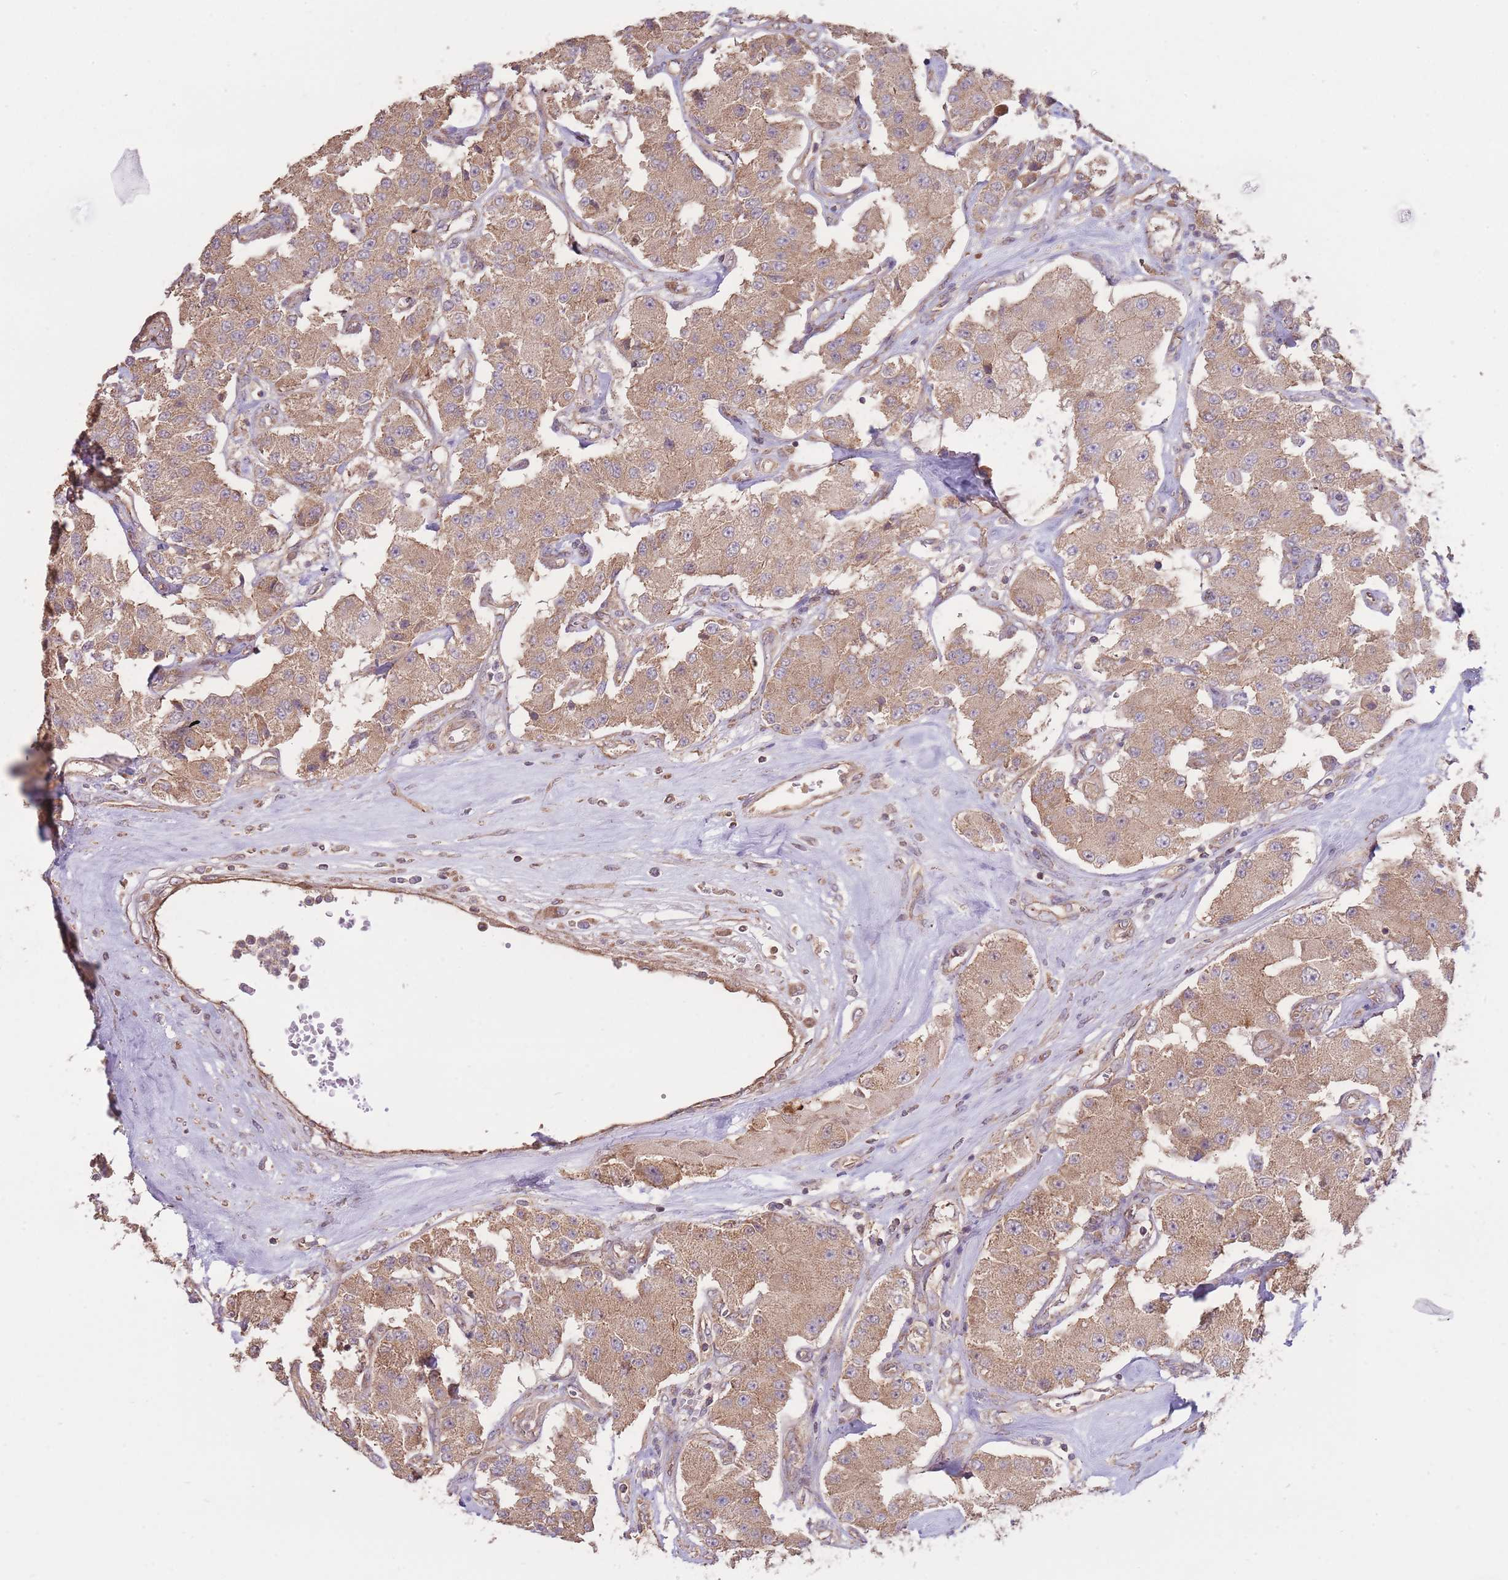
{"staining": {"intensity": "moderate", "quantity": ">75%", "location": "cytoplasmic/membranous"}, "tissue": "carcinoid", "cell_type": "Tumor cells", "image_type": "cancer", "snomed": [{"axis": "morphology", "description": "Carcinoid, malignant, NOS"}, {"axis": "topography", "description": "Pancreas"}], "caption": "Immunohistochemical staining of human malignant carcinoid reveals medium levels of moderate cytoplasmic/membranous protein staining in approximately >75% of tumor cells. Ihc stains the protein of interest in brown and the nuclei are stained blue.", "gene": "EEF1AKMT1", "patient": {"sex": "male", "age": 41}}